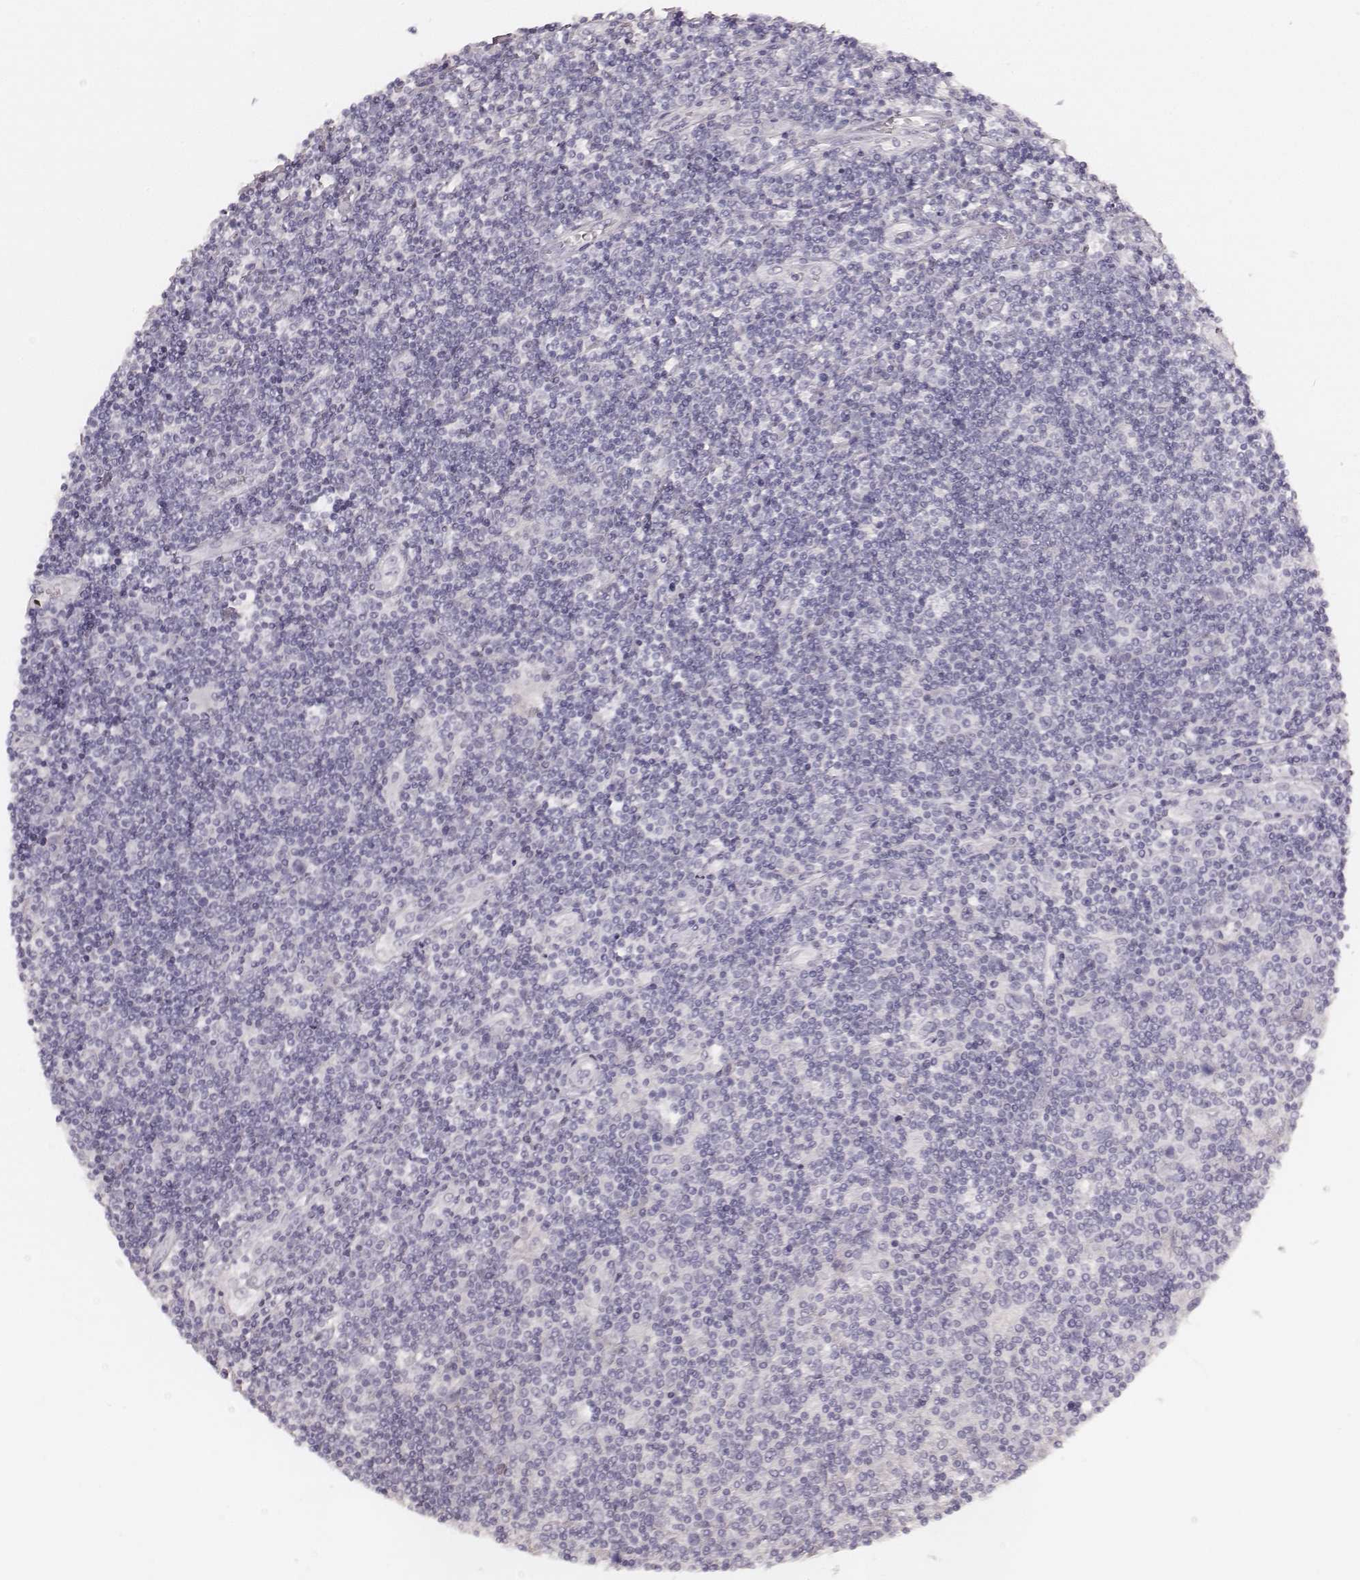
{"staining": {"intensity": "negative", "quantity": "none", "location": "none"}, "tissue": "lymphoma", "cell_type": "Tumor cells", "image_type": "cancer", "snomed": [{"axis": "morphology", "description": "Hodgkin's disease, NOS"}, {"axis": "topography", "description": "Lymph node"}], "caption": "The photomicrograph exhibits no significant staining in tumor cells of lymphoma.", "gene": "KRT26", "patient": {"sex": "male", "age": 40}}